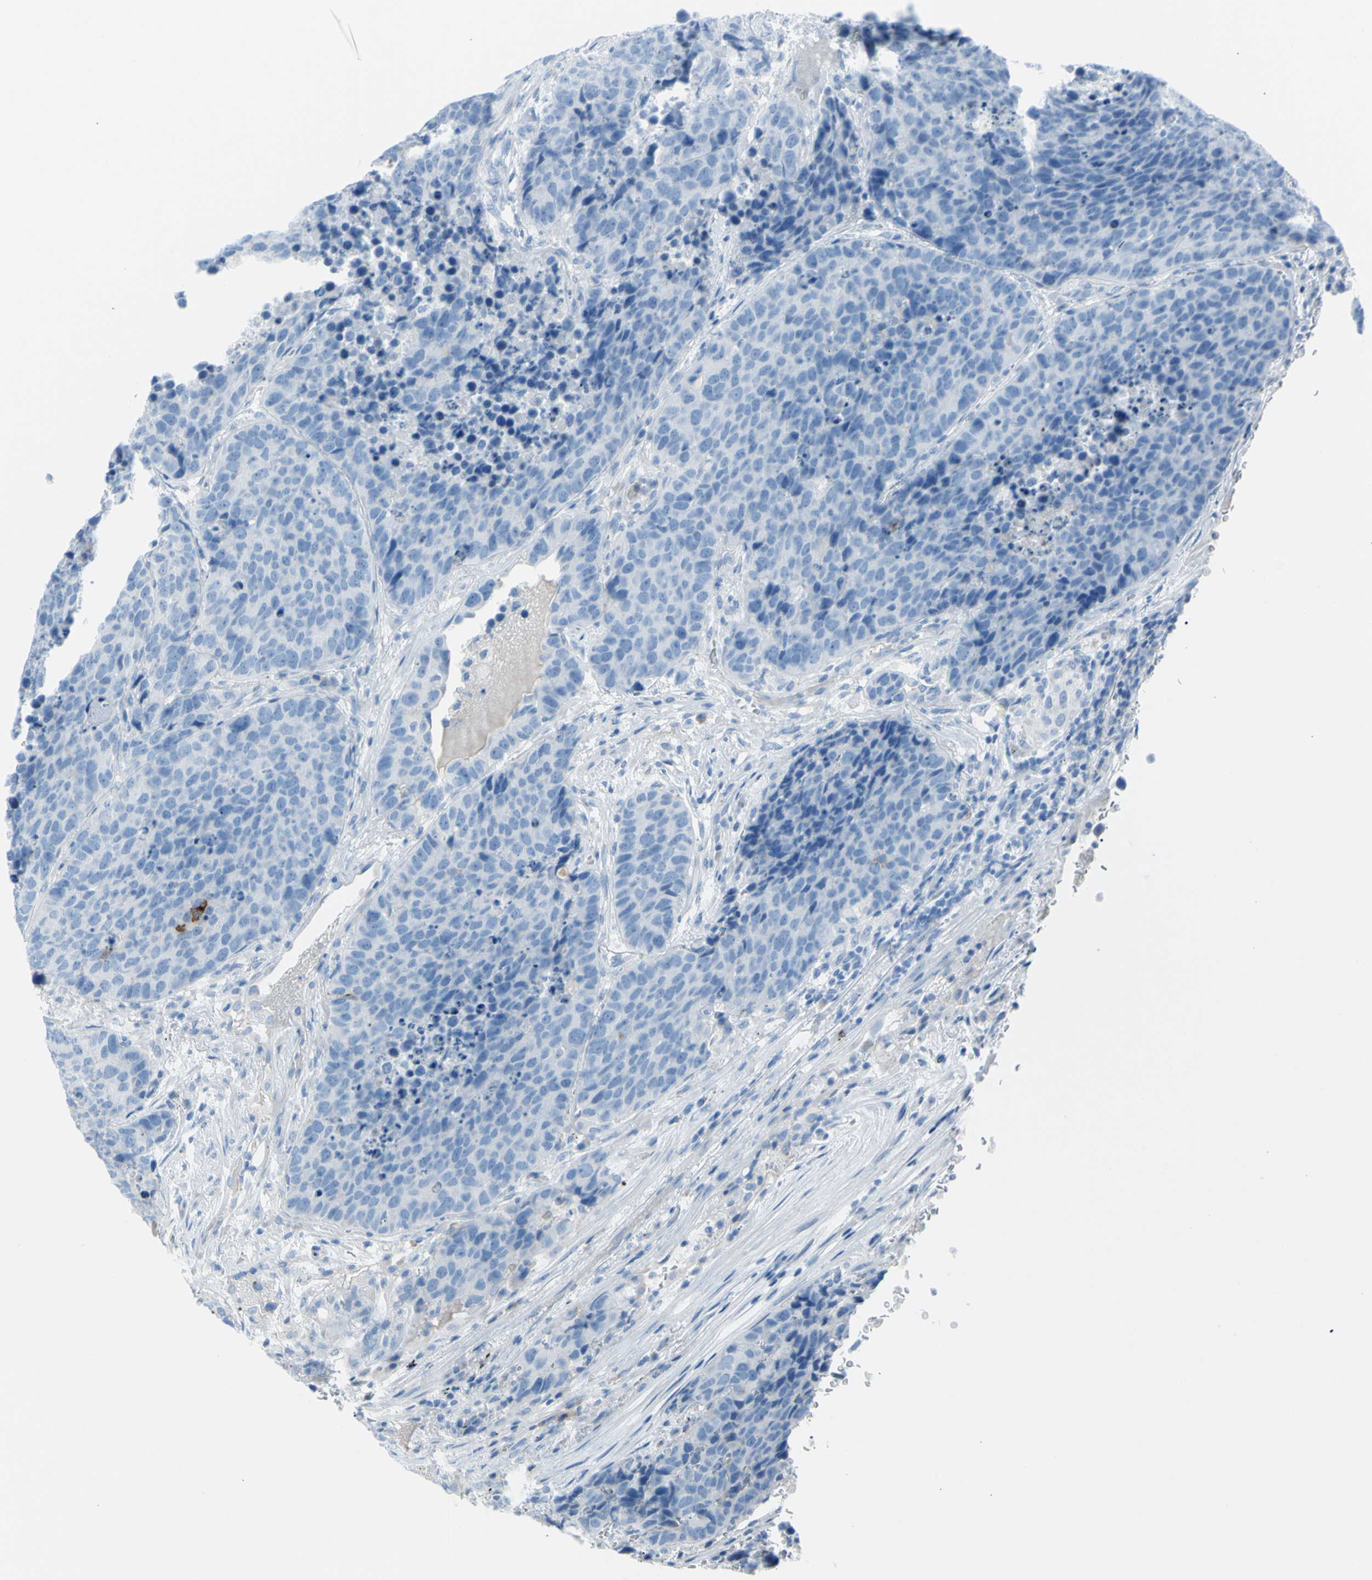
{"staining": {"intensity": "negative", "quantity": "none", "location": "none"}, "tissue": "carcinoid", "cell_type": "Tumor cells", "image_type": "cancer", "snomed": [{"axis": "morphology", "description": "Carcinoid, malignant, NOS"}, {"axis": "topography", "description": "Lung"}], "caption": "Immunohistochemical staining of malignant carcinoid displays no significant positivity in tumor cells. (DAB (3,3'-diaminobenzidine) immunohistochemistry (IHC) visualized using brightfield microscopy, high magnification).", "gene": "TFPI2", "patient": {"sex": "male", "age": 60}}